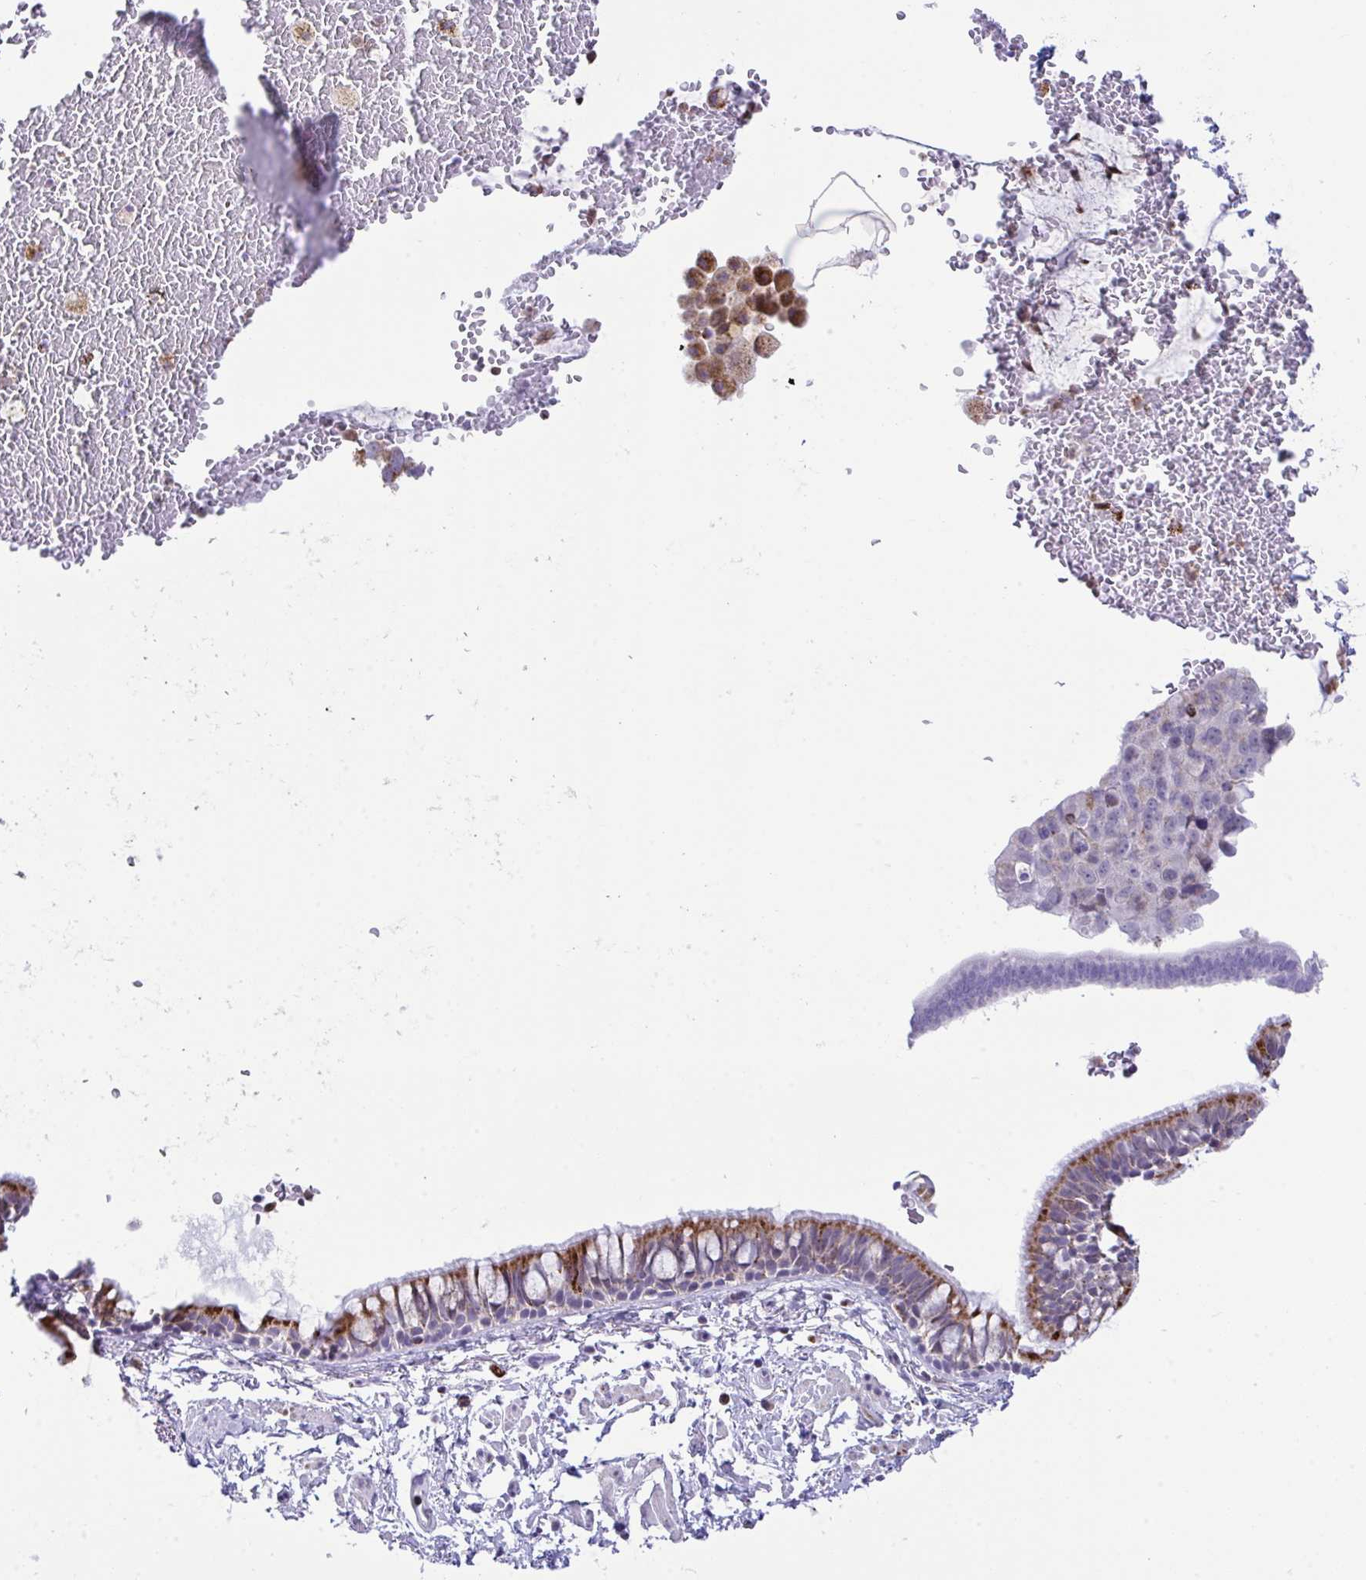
{"staining": {"intensity": "strong", "quantity": ">75%", "location": "cytoplasmic/membranous"}, "tissue": "bronchus", "cell_type": "Respiratory epithelial cells", "image_type": "normal", "snomed": [{"axis": "morphology", "description": "Normal tissue, NOS"}, {"axis": "topography", "description": "Lymph node"}, {"axis": "topography", "description": "Cartilage tissue"}, {"axis": "topography", "description": "Bronchus"}], "caption": "The photomicrograph demonstrates a brown stain indicating the presence of a protein in the cytoplasmic/membranous of respiratory epithelial cells in bronchus. (Brightfield microscopy of DAB IHC at high magnification).", "gene": "PLA2G12B", "patient": {"sex": "female", "age": 70}}